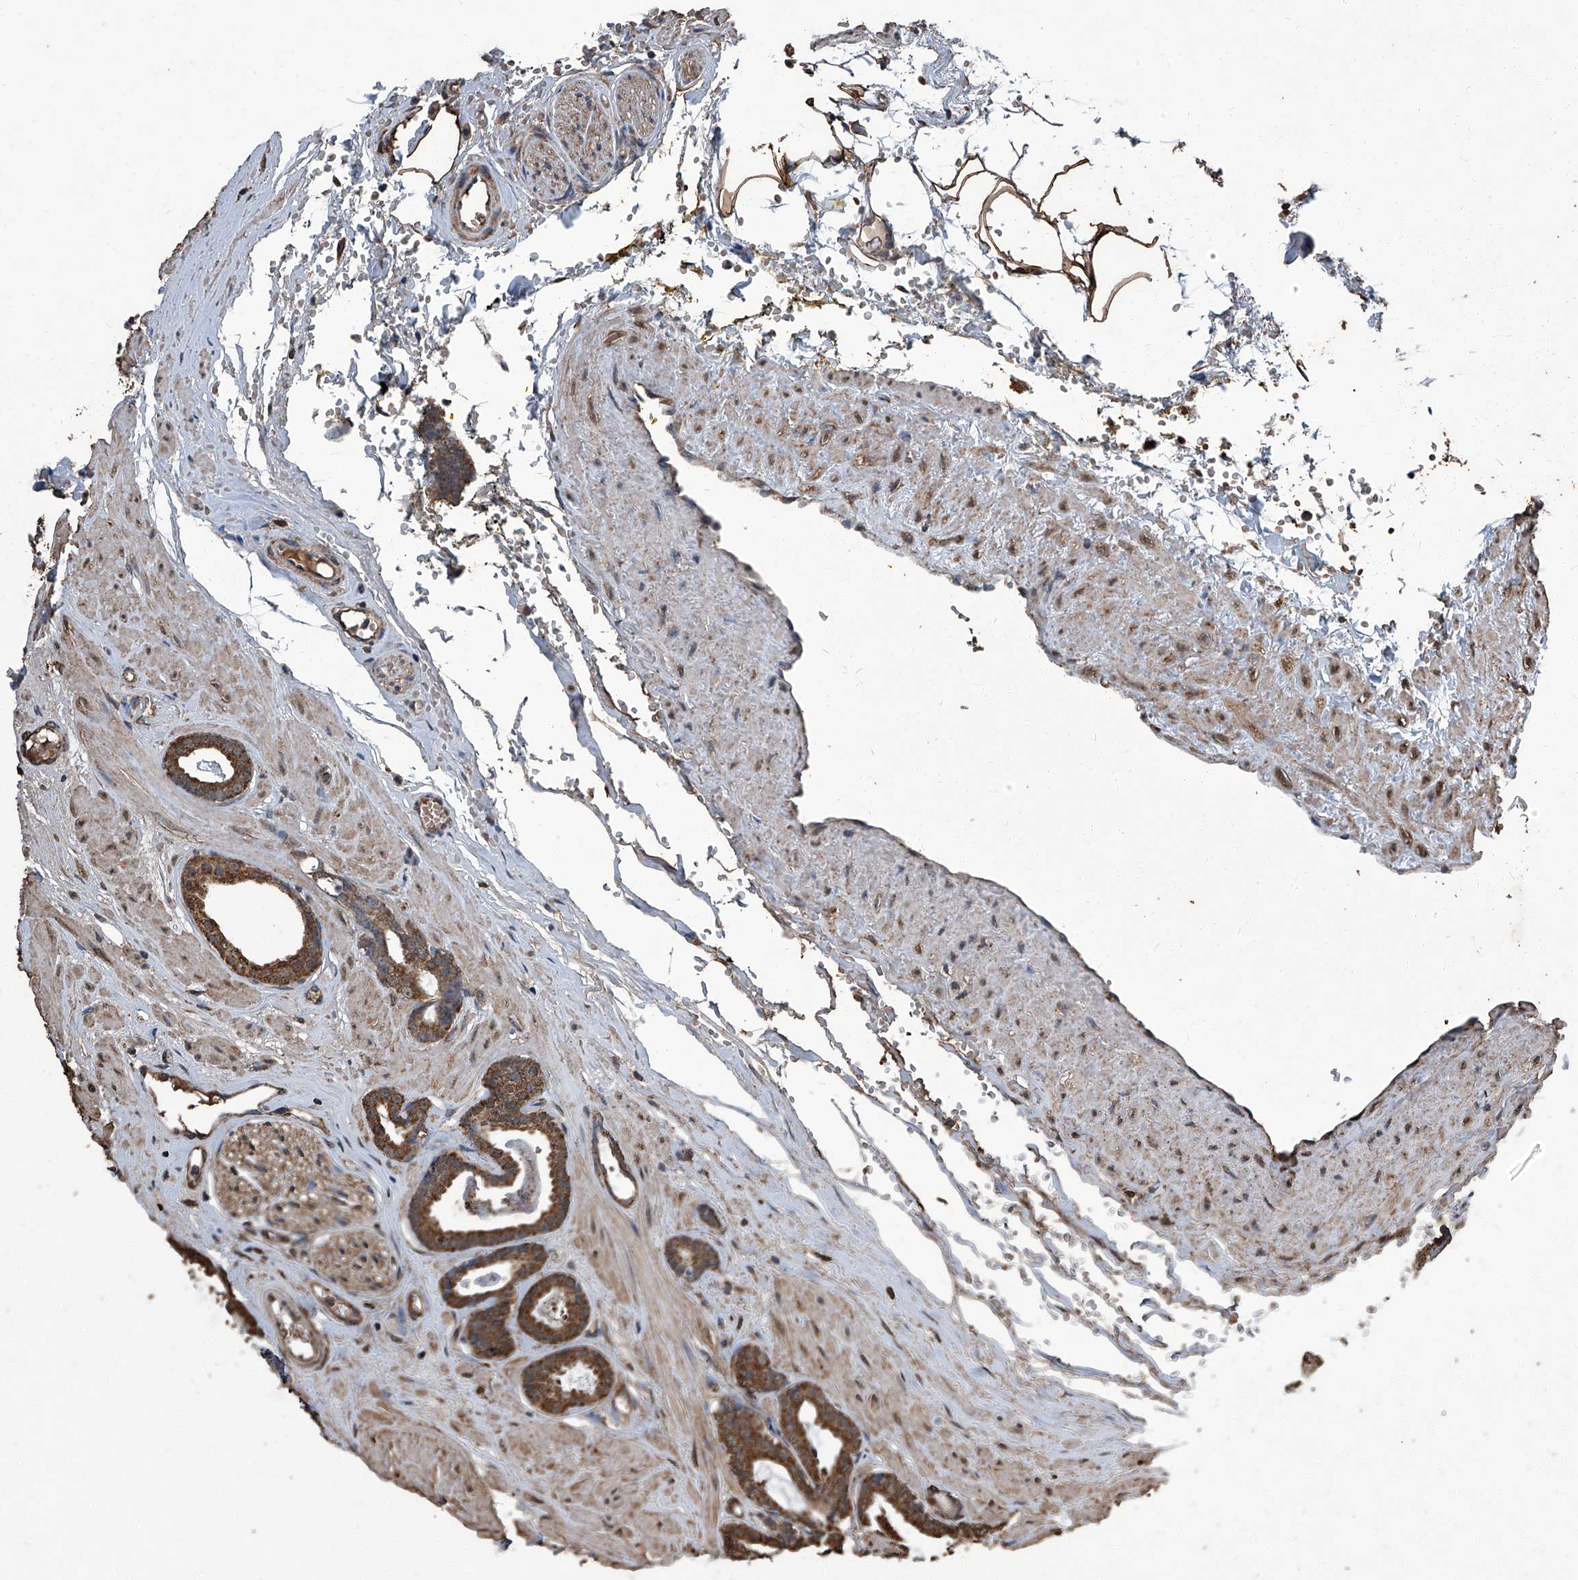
{"staining": {"intensity": "strong", "quantity": ">75%", "location": "cytoplasmic/membranous"}, "tissue": "prostate cancer", "cell_type": "Tumor cells", "image_type": "cancer", "snomed": [{"axis": "morphology", "description": "Adenocarcinoma, Low grade"}, {"axis": "topography", "description": "Prostate"}], "caption": "The photomicrograph demonstrates staining of prostate cancer, revealing strong cytoplasmic/membranous protein positivity (brown color) within tumor cells. (Brightfield microscopy of DAB IHC at high magnification).", "gene": "STARD7", "patient": {"sex": "male", "age": 53}}